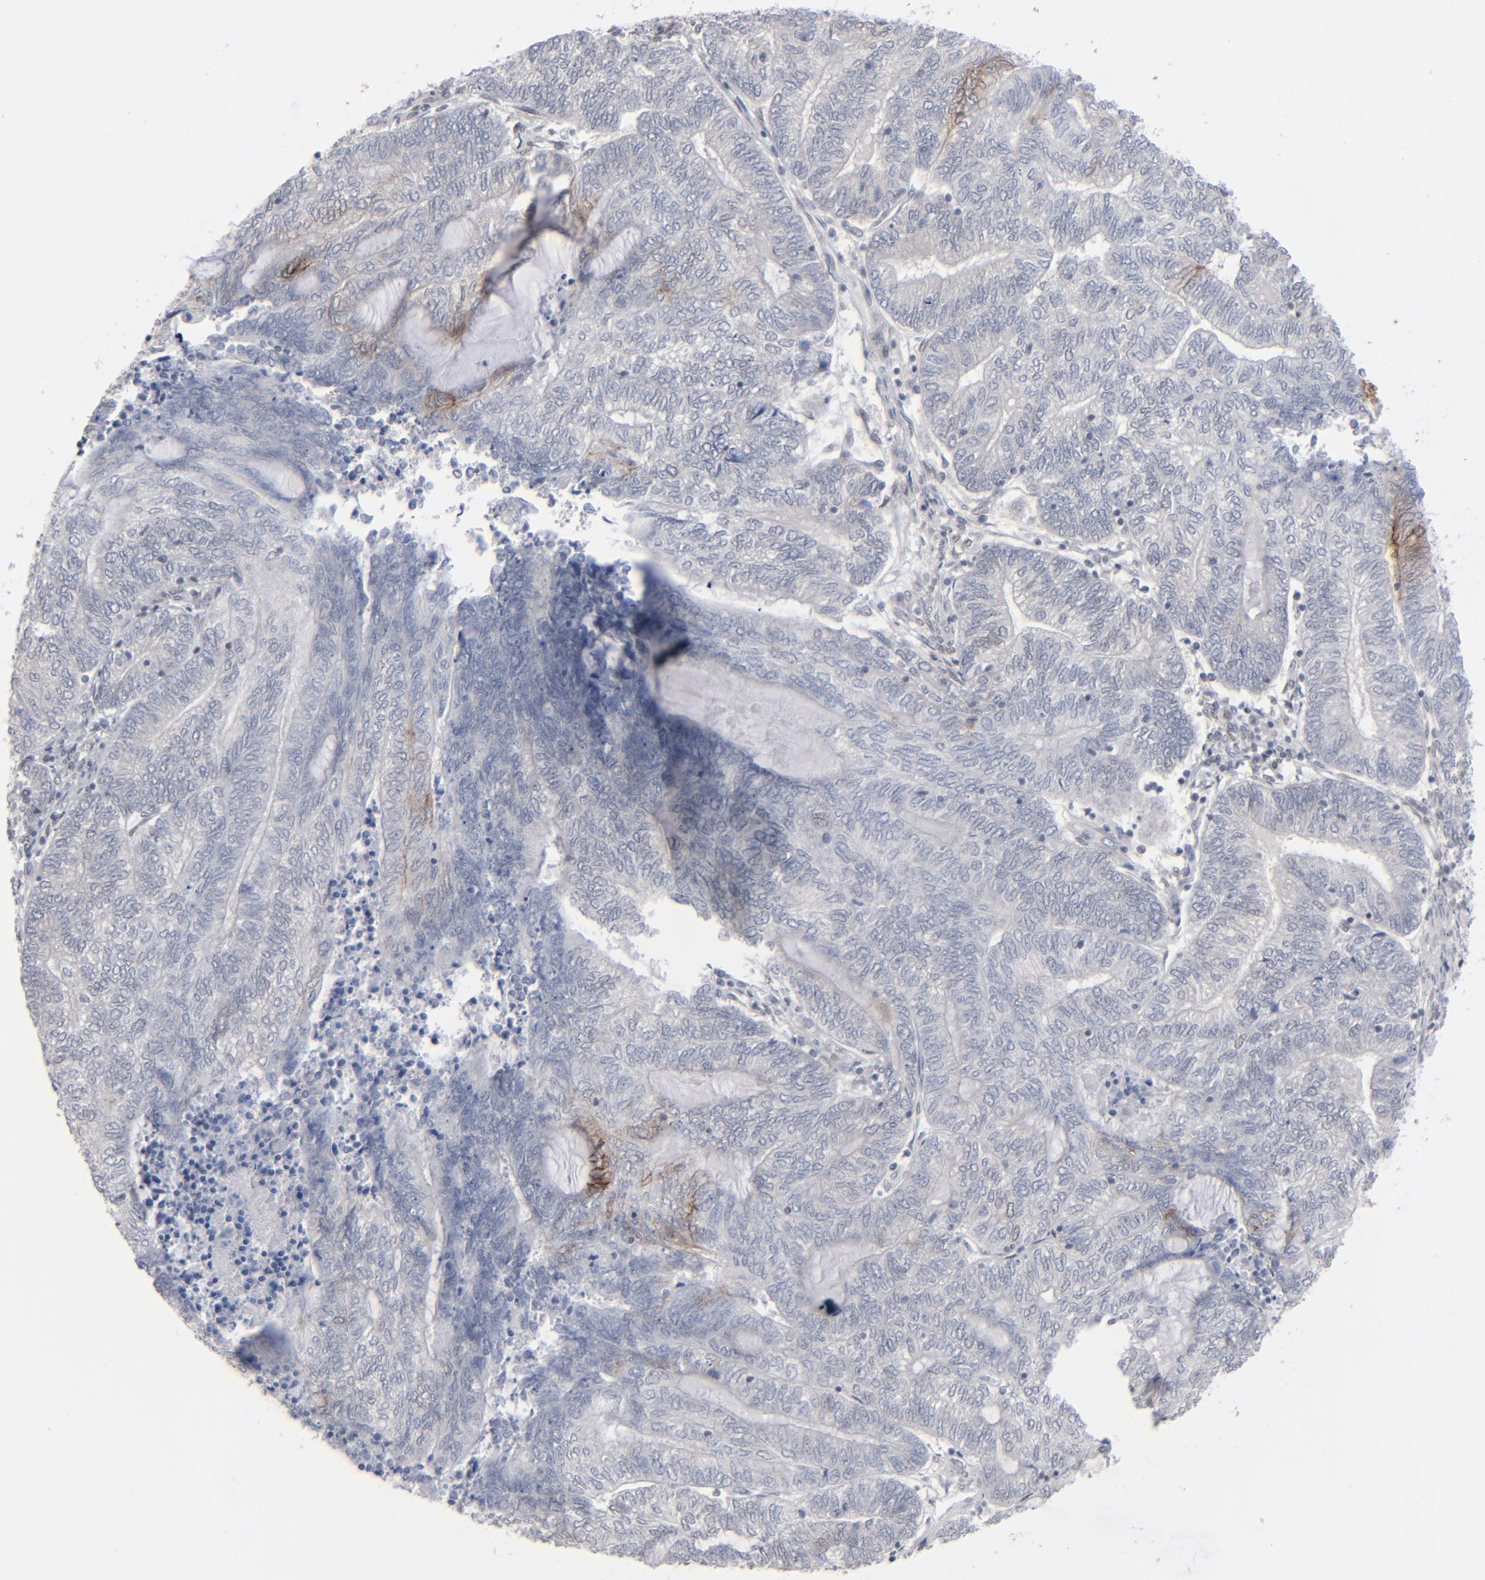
{"staining": {"intensity": "negative", "quantity": "none", "location": "none"}, "tissue": "endometrial cancer", "cell_type": "Tumor cells", "image_type": "cancer", "snomed": [{"axis": "morphology", "description": "Adenocarcinoma, NOS"}, {"axis": "topography", "description": "Uterus"}, {"axis": "topography", "description": "Endometrium"}], "caption": "Immunohistochemical staining of adenocarcinoma (endometrial) demonstrates no significant expression in tumor cells.", "gene": "IRF9", "patient": {"sex": "female", "age": 70}}